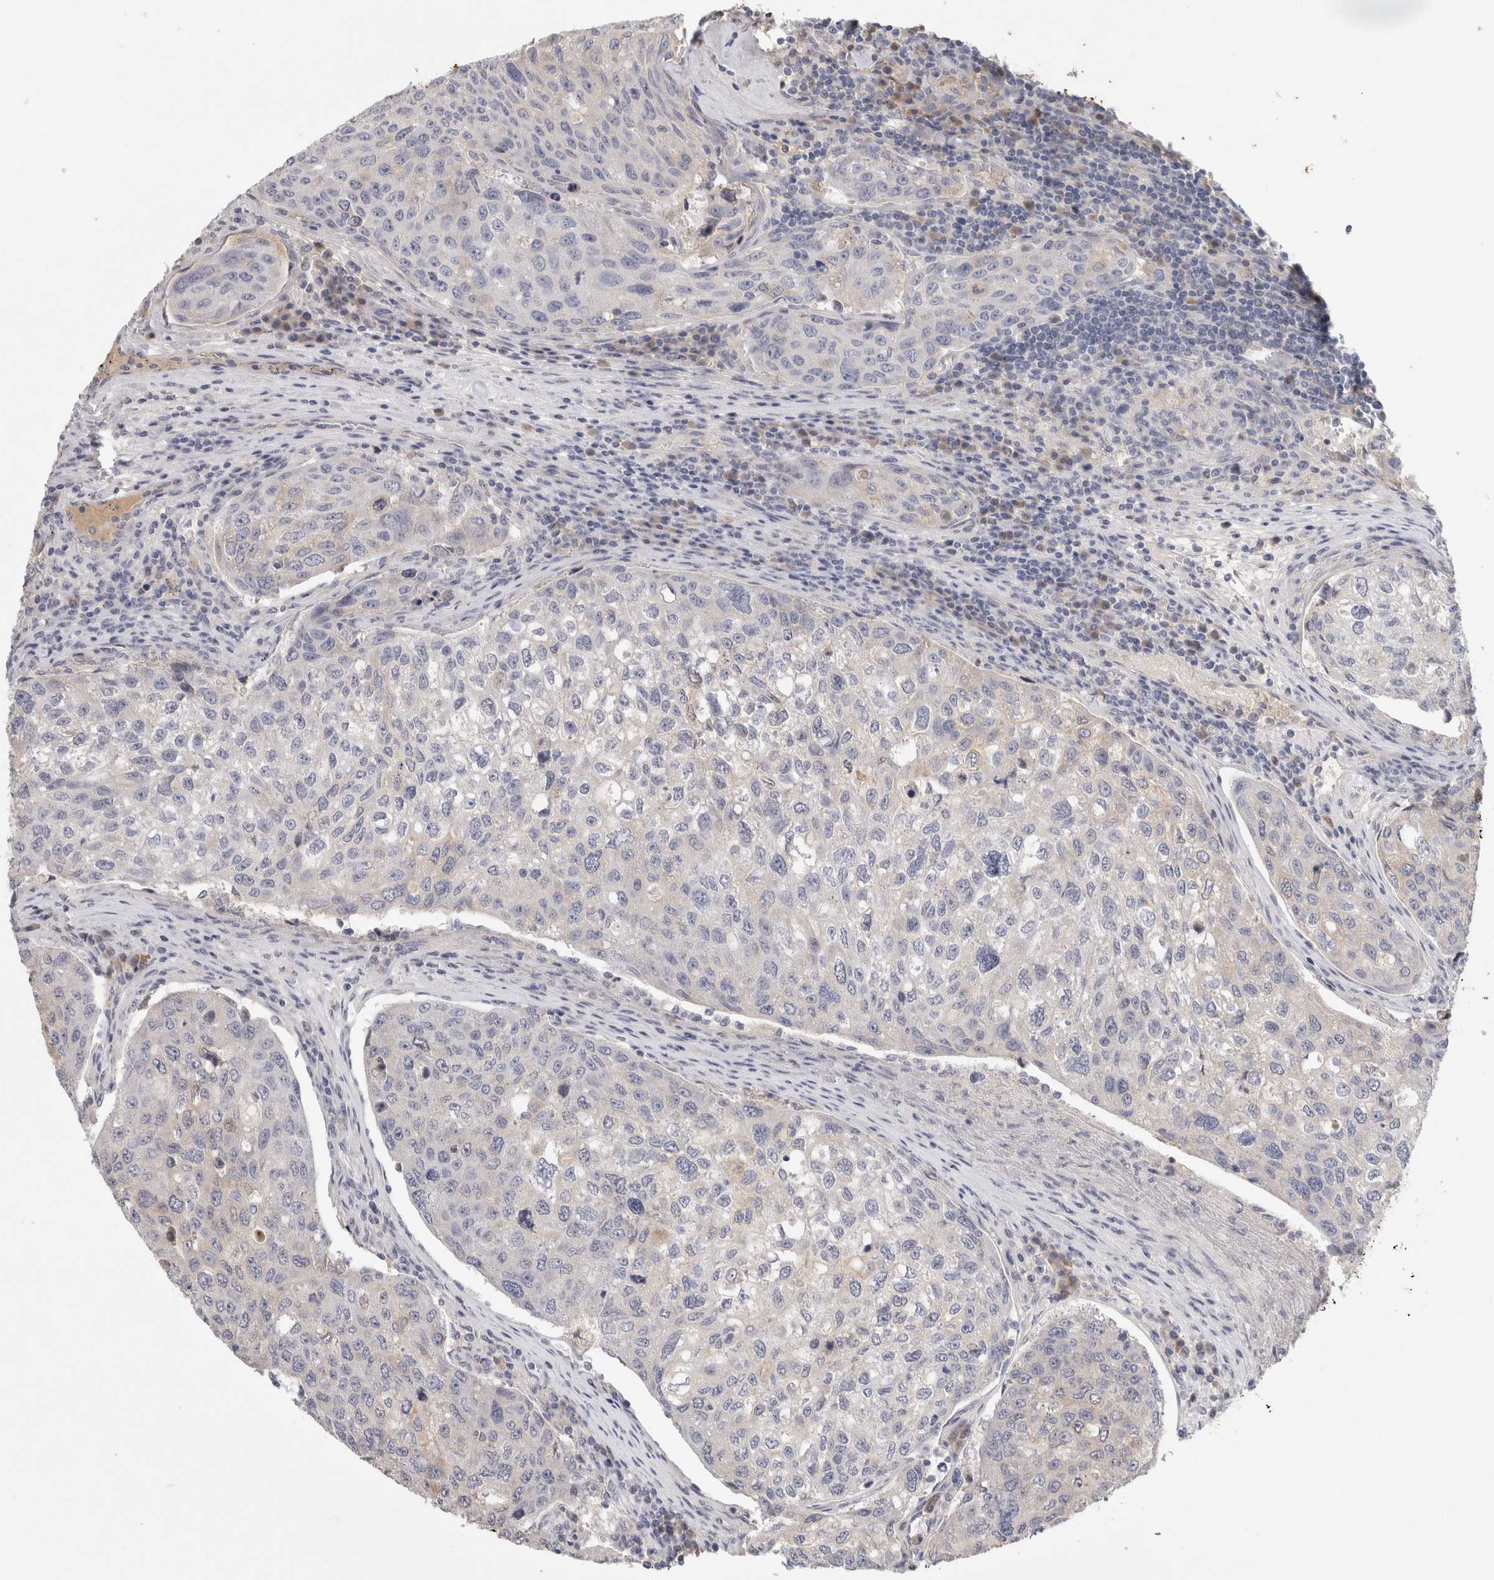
{"staining": {"intensity": "negative", "quantity": "none", "location": "none"}, "tissue": "urothelial cancer", "cell_type": "Tumor cells", "image_type": "cancer", "snomed": [{"axis": "morphology", "description": "Urothelial carcinoma, High grade"}, {"axis": "topography", "description": "Lymph node"}, {"axis": "topography", "description": "Urinary bladder"}], "caption": "Urothelial carcinoma (high-grade) was stained to show a protein in brown. There is no significant expression in tumor cells. (Brightfield microscopy of DAB (3,3'-diaminobenzidine) immunohistochemistry at high magnification).", "gene": "STK31", "patient": {"sex": "male", "age": 51}}